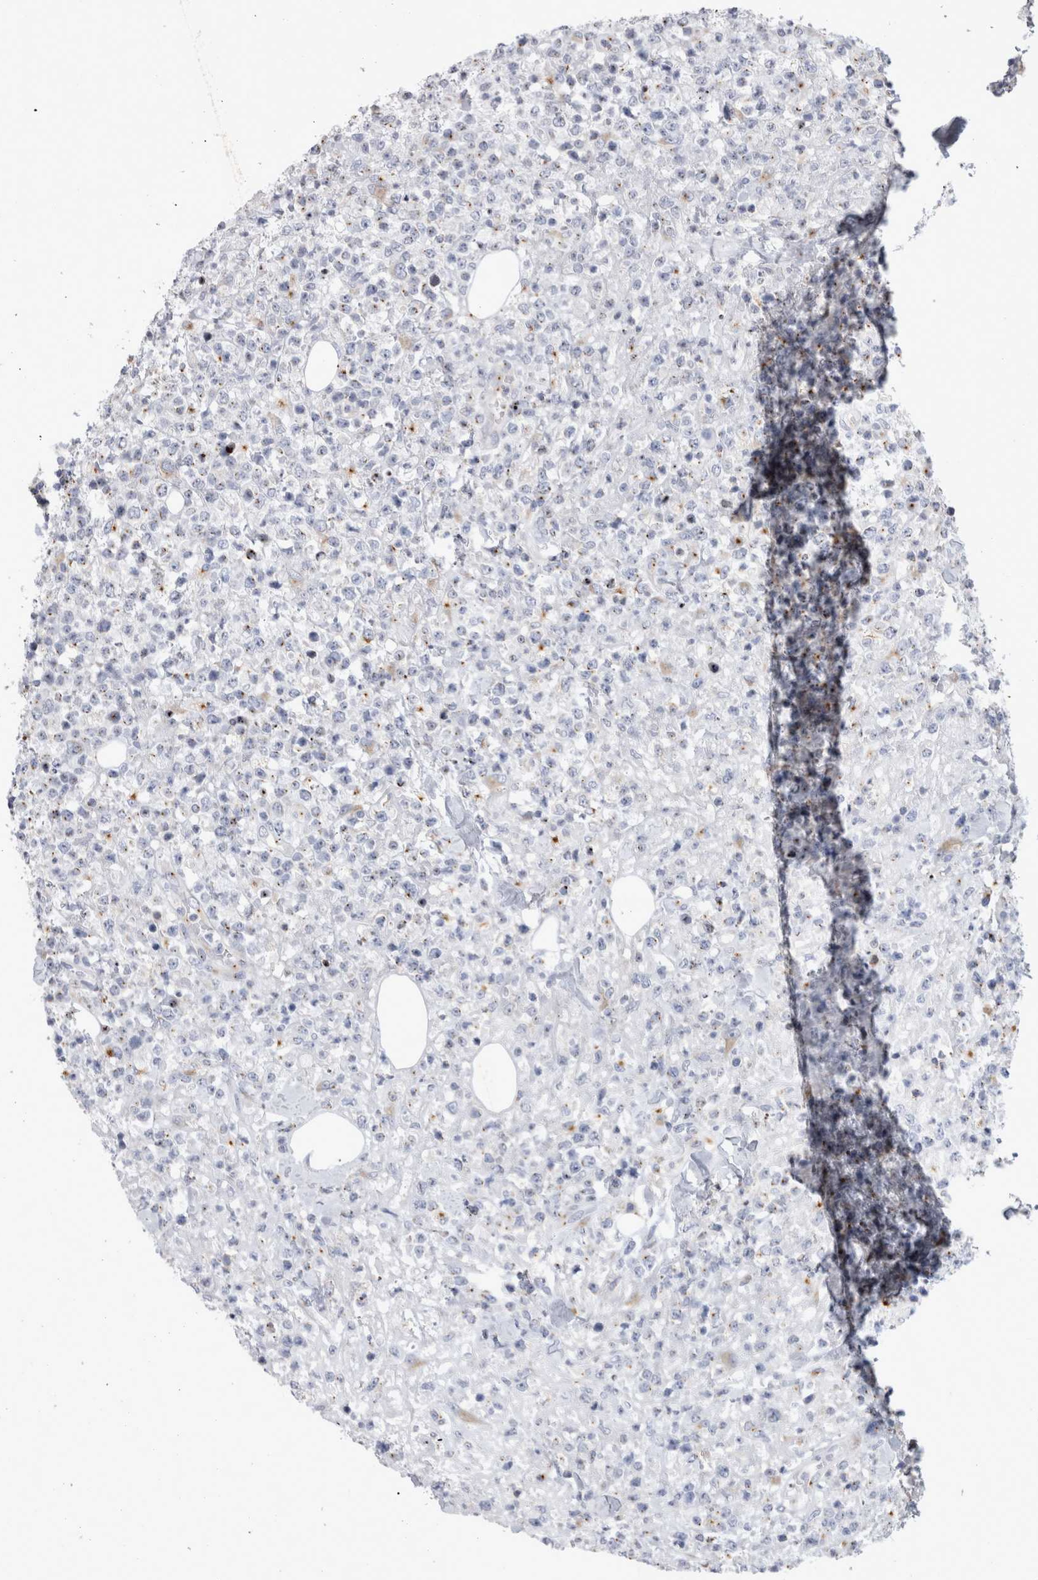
{"staining": {"intensity": "weak", "quantity": "<25%", "location": "cytoplasmic/membranous"}, "tissue": "lymphoma", "cell_type": "Tumor cells", "image_type": "cancer", "snomed": [{"axis": "morphology", "description": "Malignant lymphoma, non-Hodgkin's type, High grade"}, {"axis": "topography", "description": "Colon"}], "caption": "IHC of lymphoma exhibits no expression in tumor cells.", "gene": "AKAP9", "patient": {"sex": "female", "age": 53}}